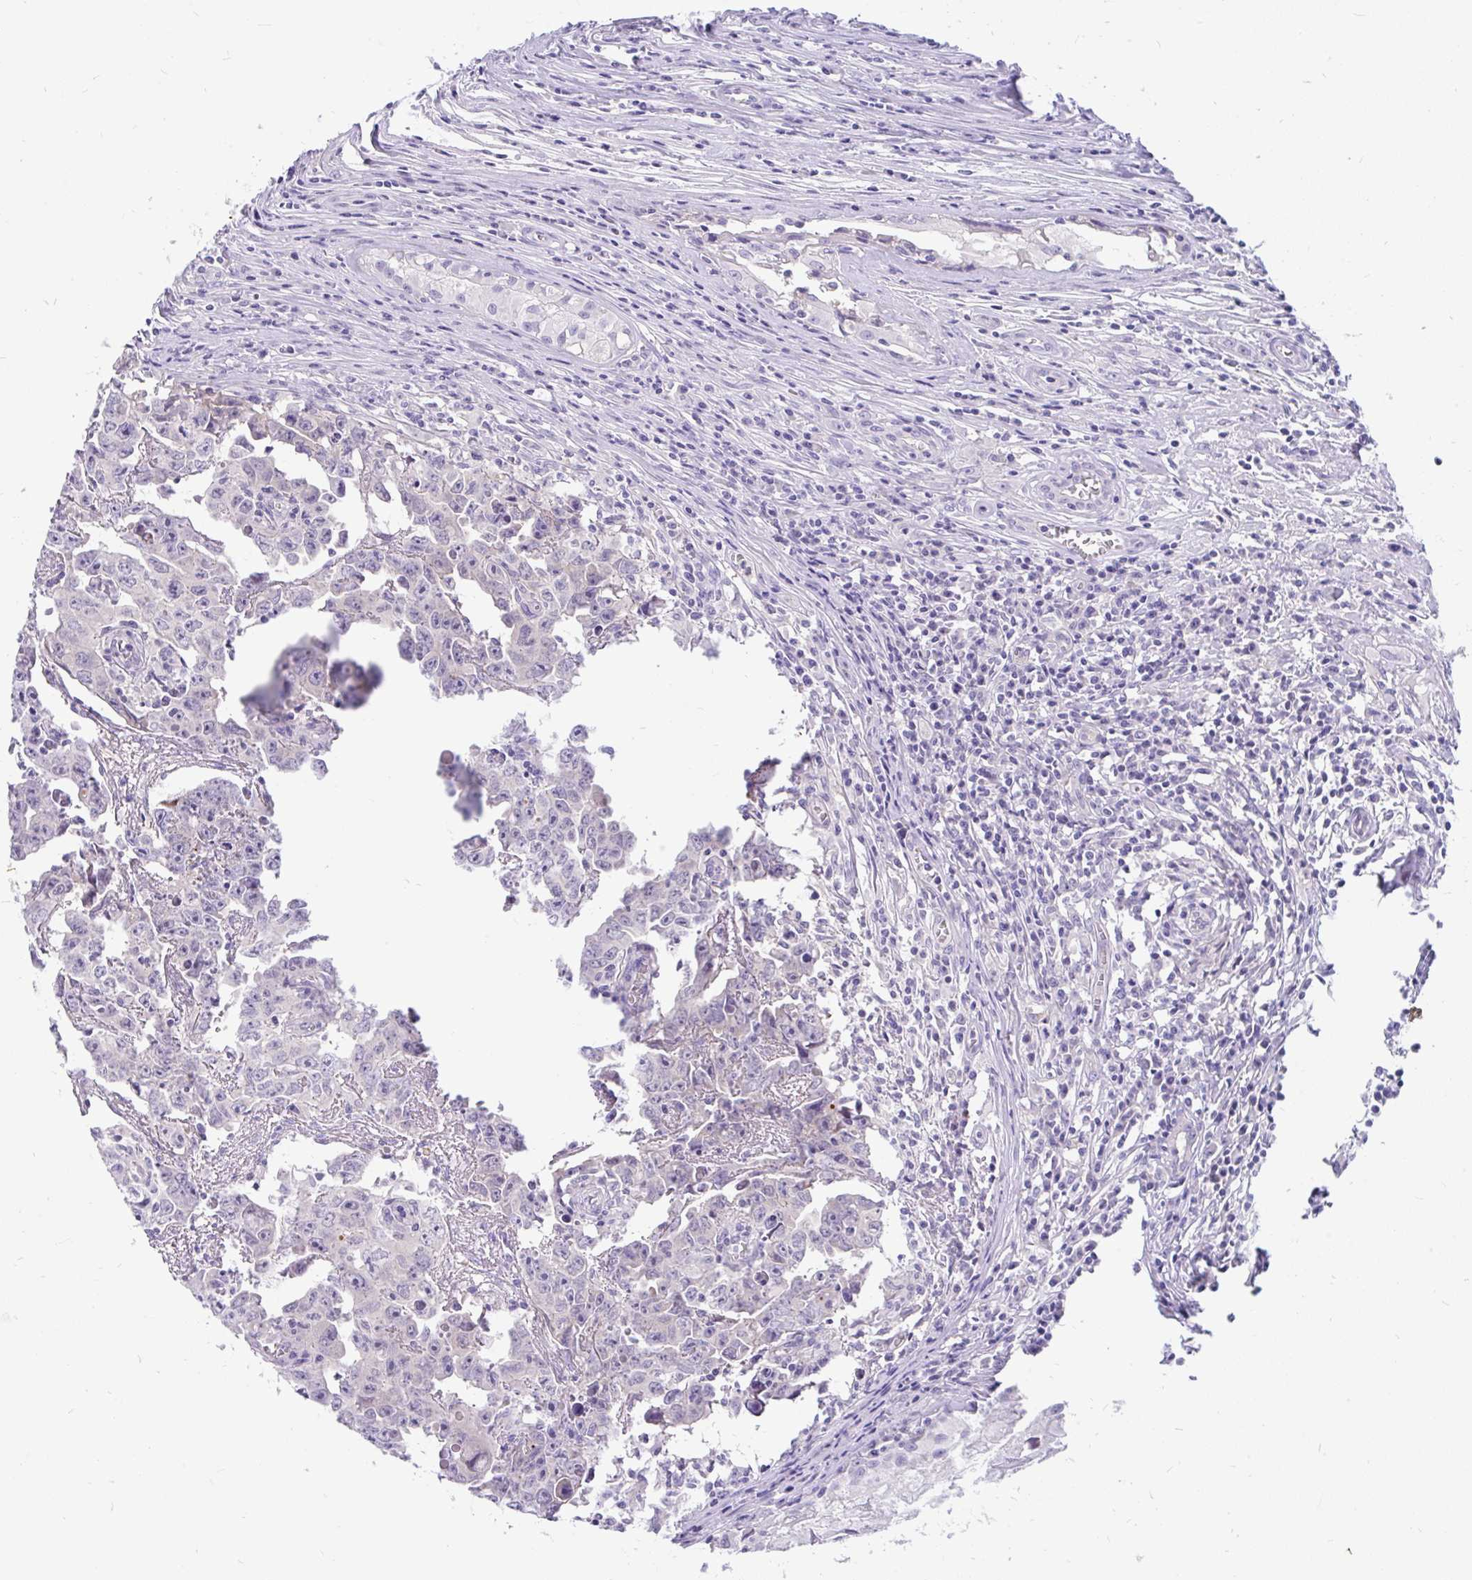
{"staining": {"intensity": "negative", "quantity": "none", "location": "none"}, "tissue": "testis cancer", "cell_type": "Tumor cells", "image_type": "cancer", "snomed": [{"axis": "morphology", "description": "Carcinoma, Embryonal, NOS"}, {"axis": "topography", "description": "Testis"}], "caption": "Tumor cells show no significant protein expression in testis embryonal carcinoma. (DAB immunohistochemistry (IHC) with hematoxylin counter stain).", "gene": "KIAA2013", "patient": {"sex": "male", "age": 22}}